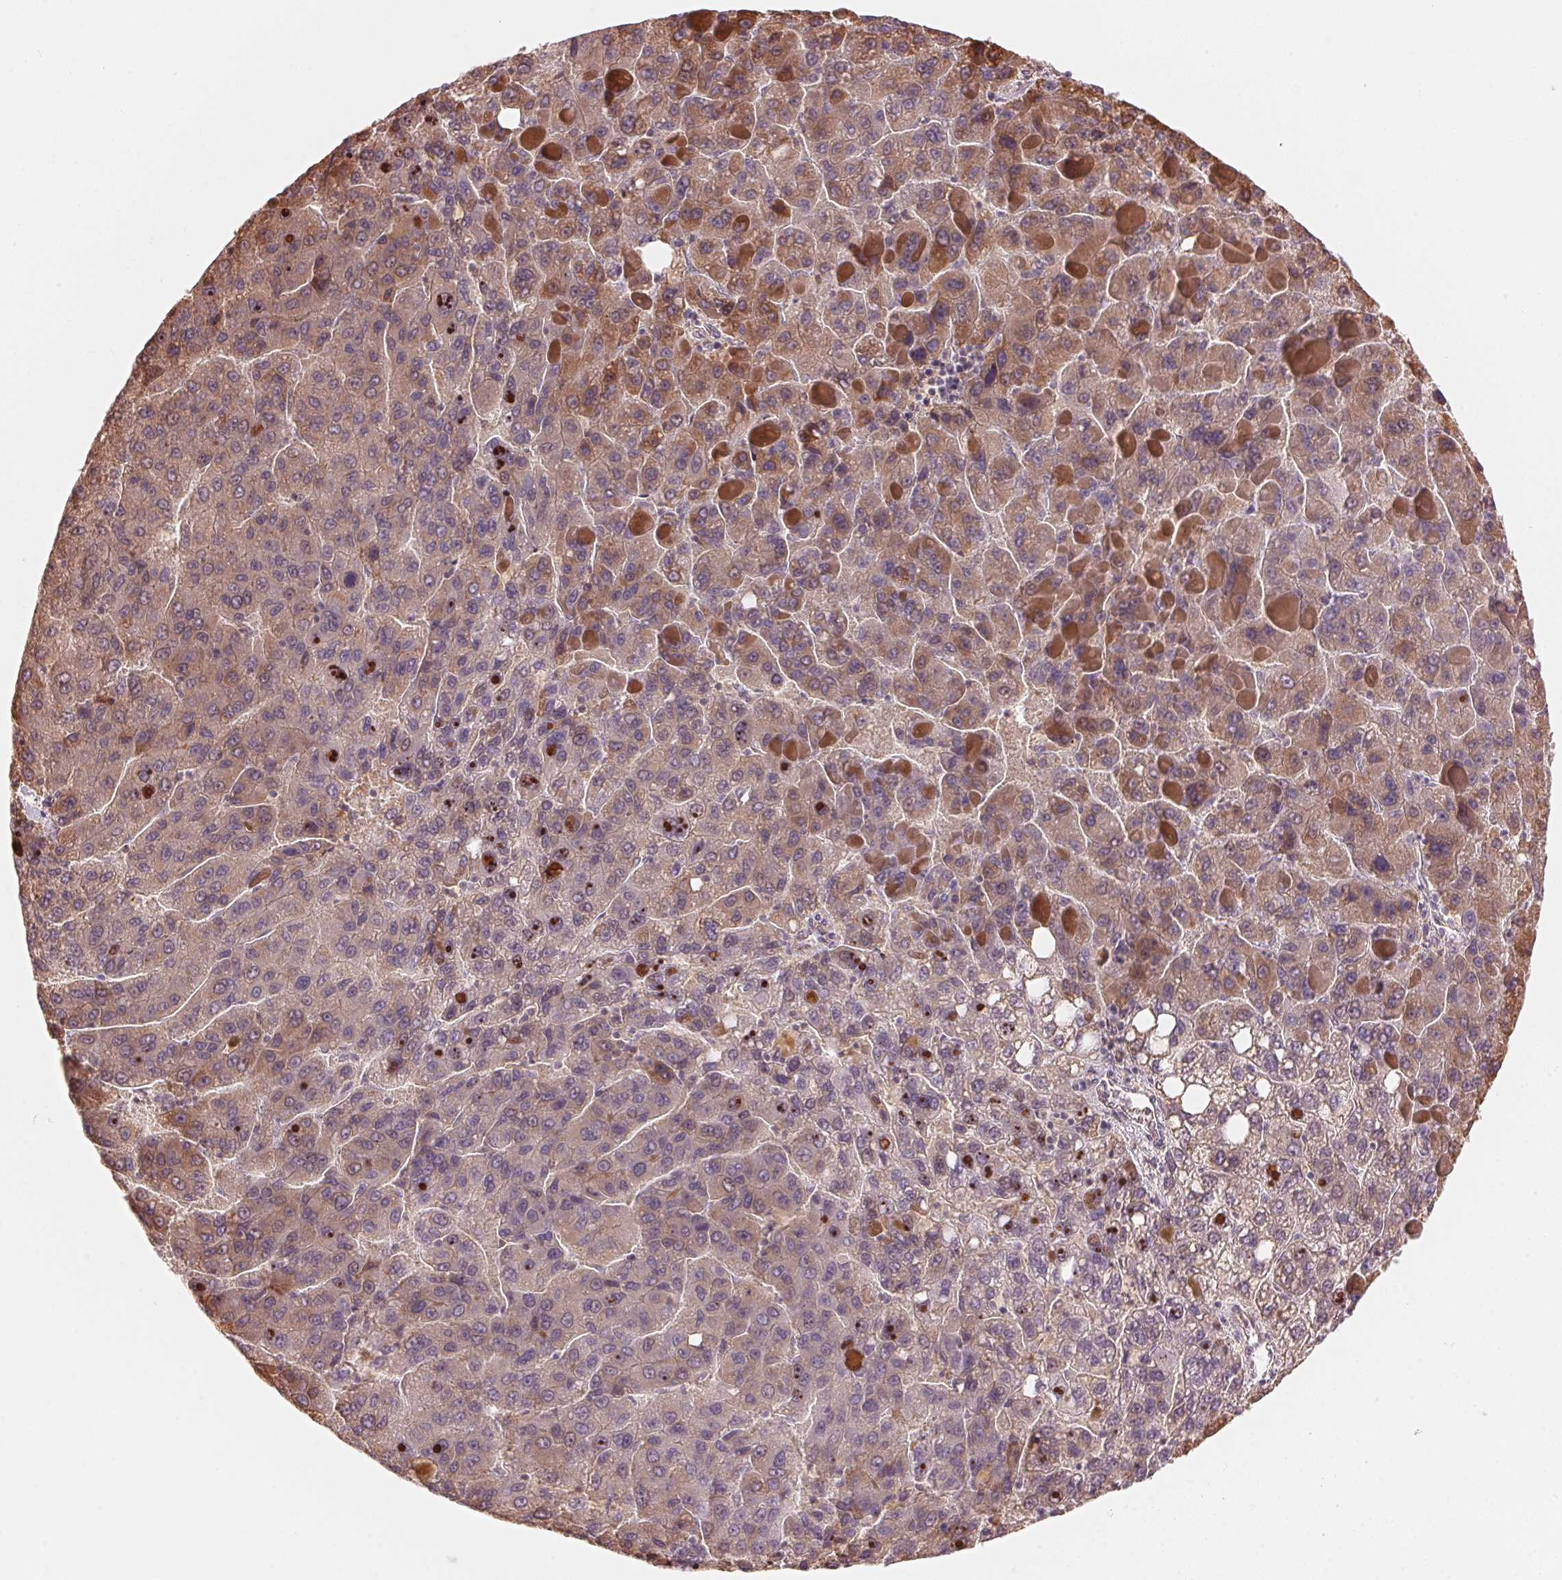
{"staining": {"intensity": "moderate", "quantity": "<25%", "location": "cytoplasmic/membranous"}, "tissue": "liver cancer", "cell_type": "Tumor cells", "image_type": "cancer", "snomed": [{"axis": "morphology", "description": "Carcinoma, Hepatocellular, NOS"}, {"axis": "topography", "description": "Liver"}], "caption": "Immunohistochemical staining of liver cancer displays low levels of moderate cytoplasmic/membranous protein staining in approximately <25% of tumor cells.", "gene": "PRKN", "patient": {"sex": "female", "age": 82}}